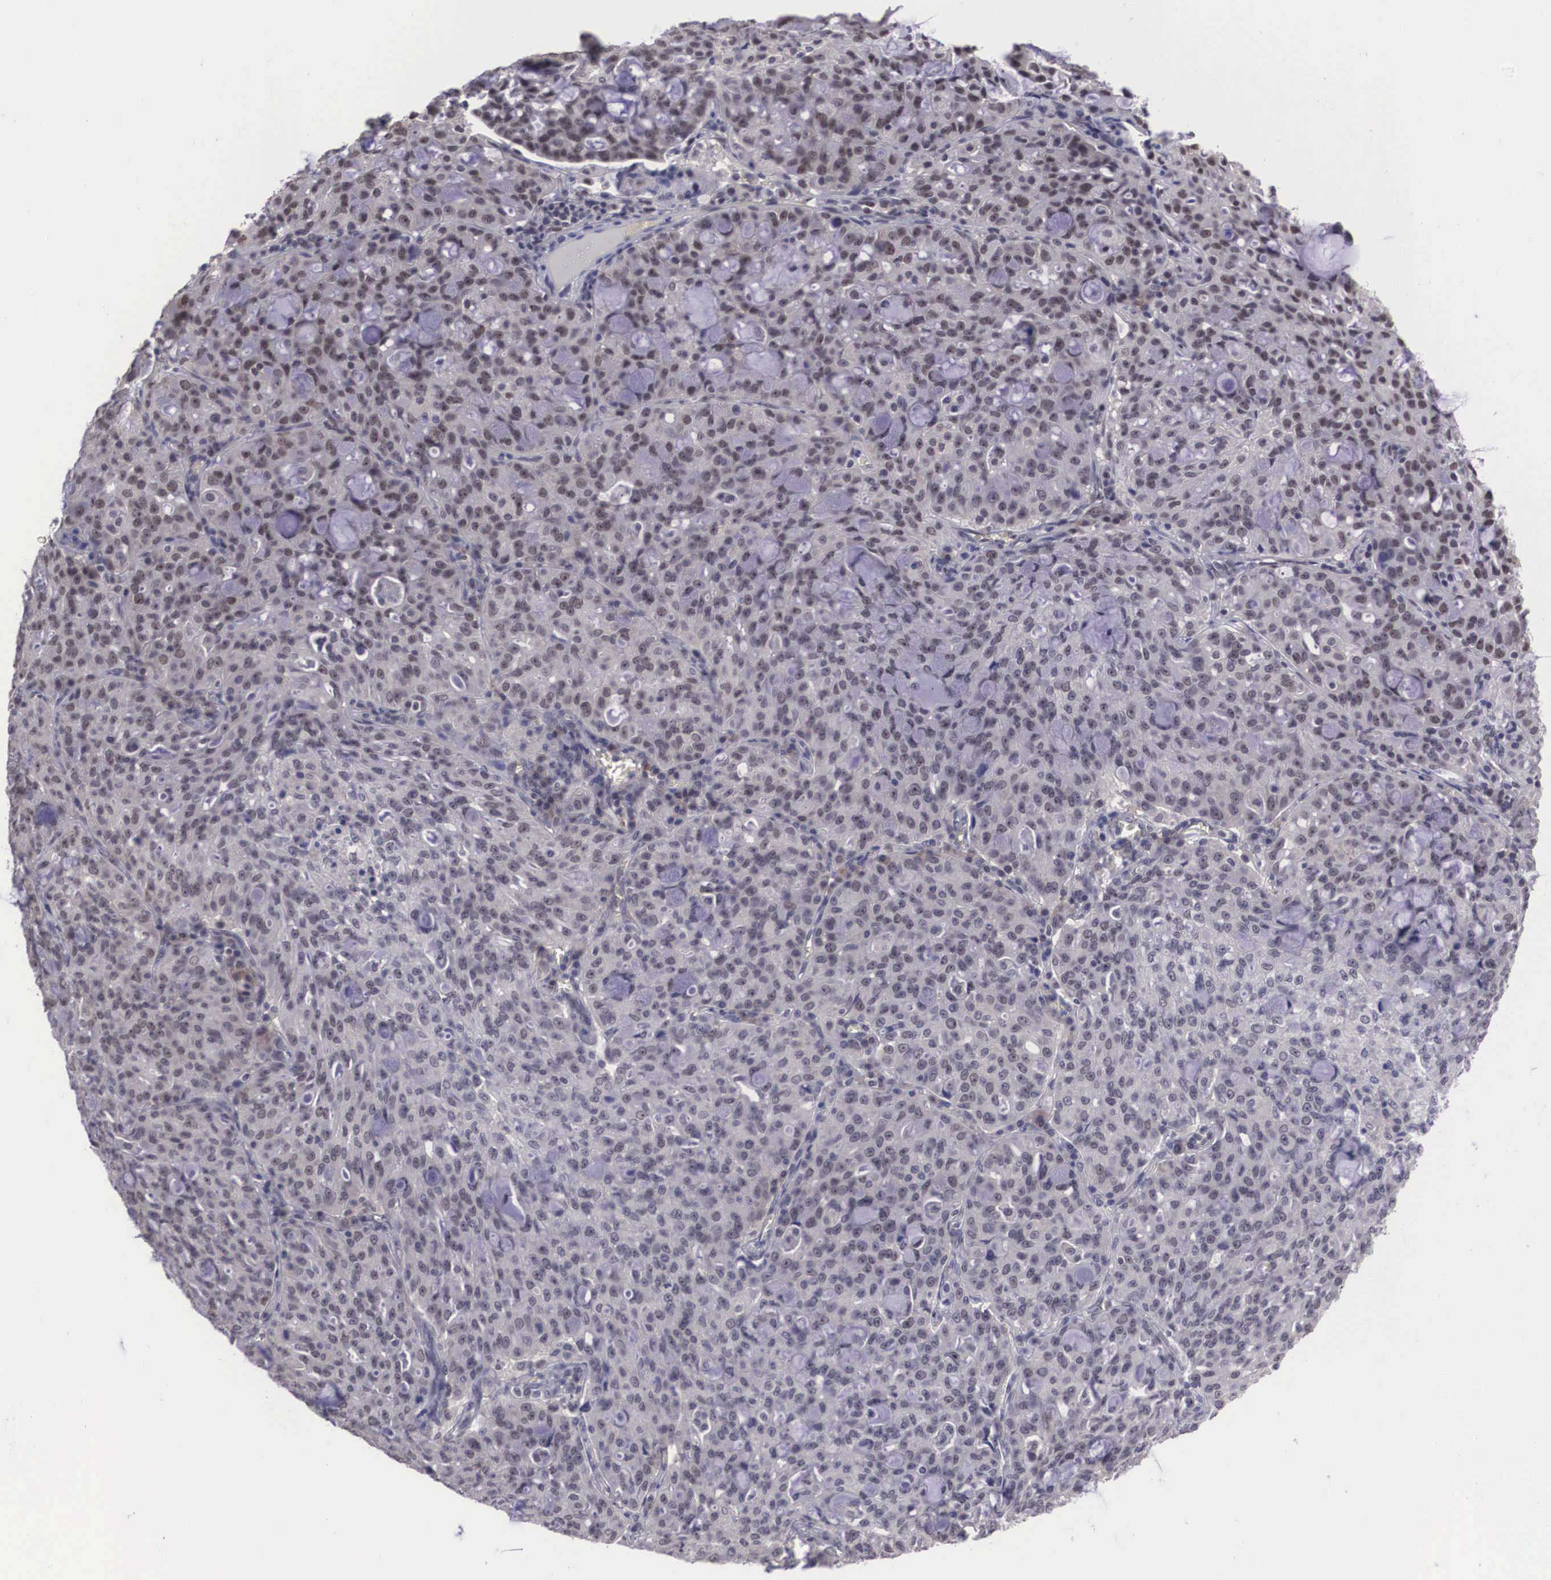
{"staining": {"intensity": "weak", "quantity": "<25%", "location": "nuclear"}, "tissue": "lung cancer", "cell_type": "Tumor cells", "image_type": "cancer", "snomed": [{"axis": "morphology", "description": "Adenocarcinoma, NOS"}, {"axis": "topography", "description": "Lung"}], "caption": "Human adenocarcinoma (lung) stained for a protein using immunohistochemistry displays no positivity in tumor cells.", "gene": "ZNF275", "patient": {"sex": "female", "age": 44}}